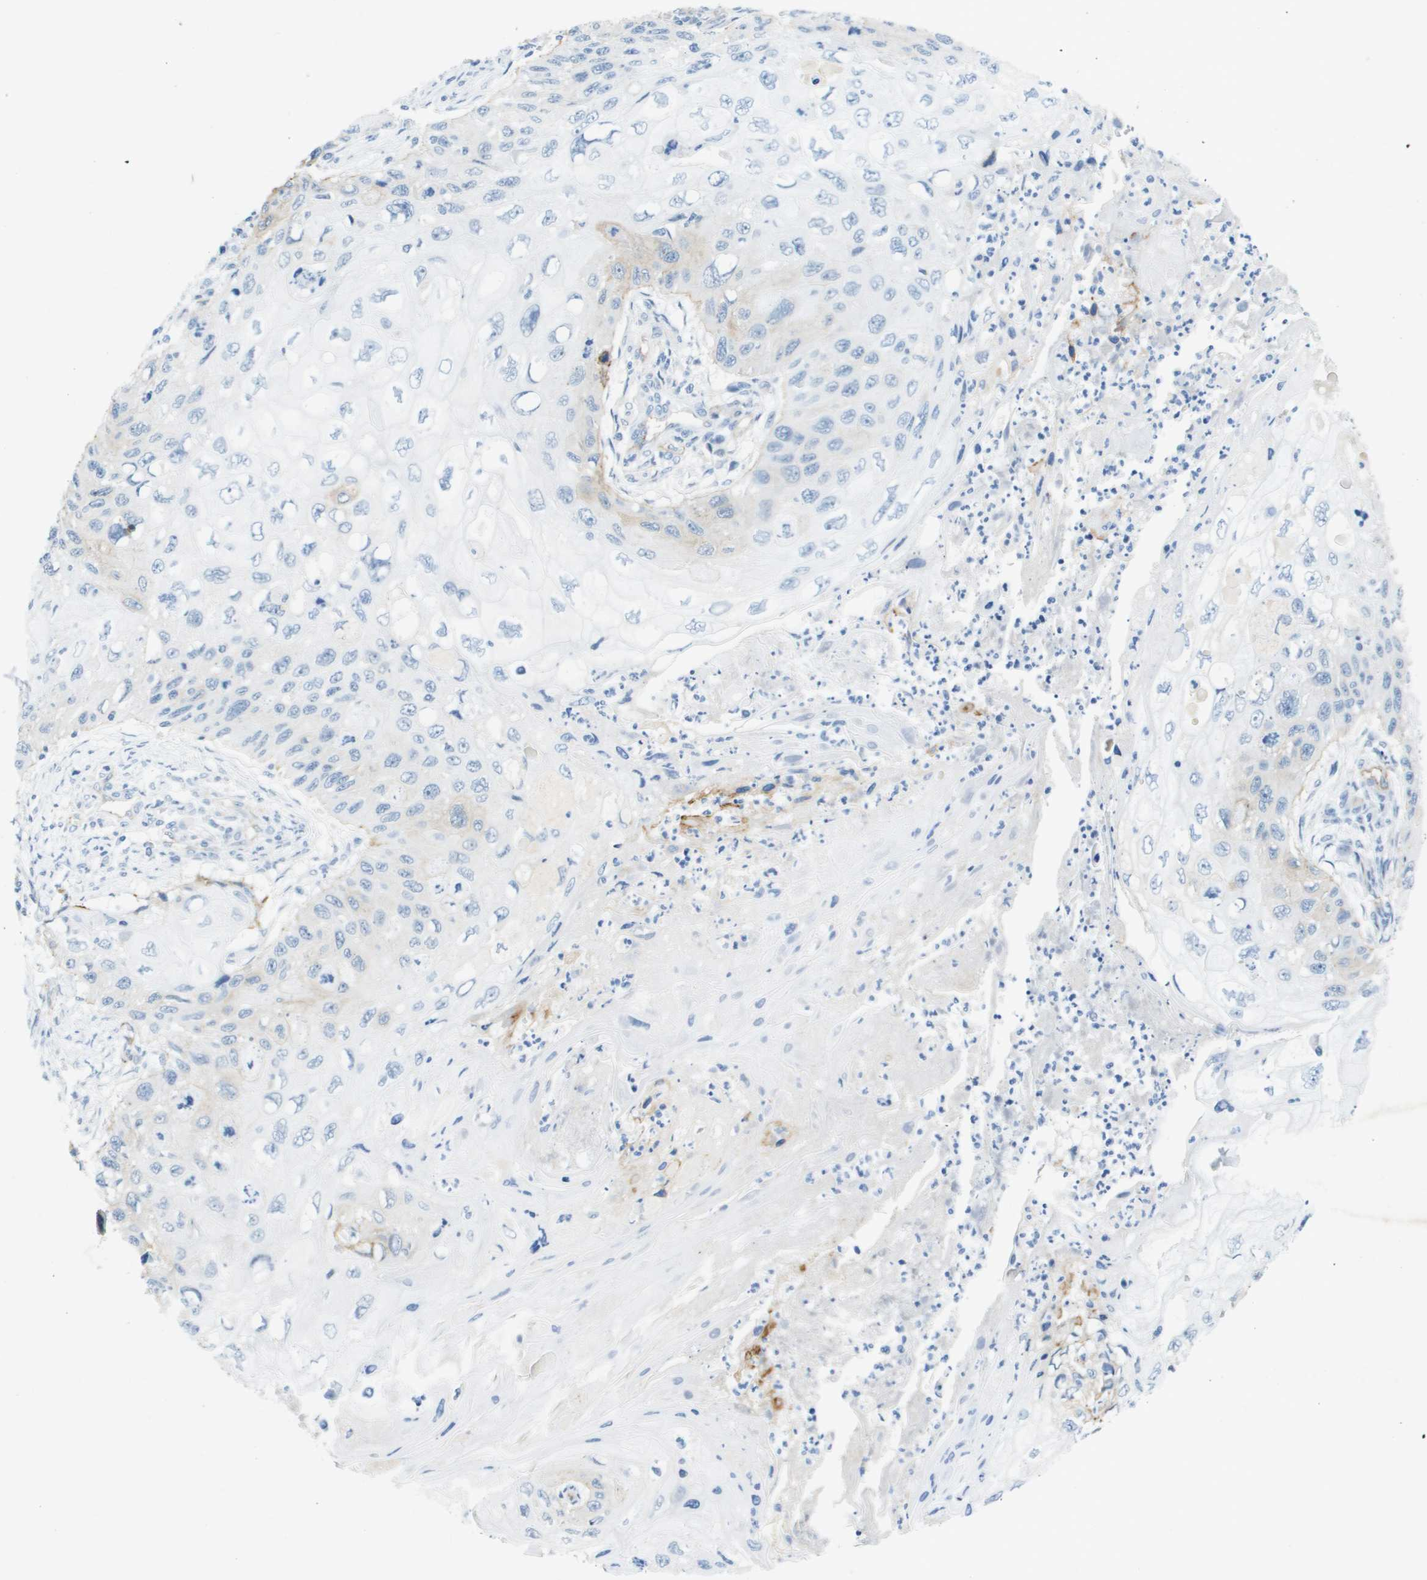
{"staining": {"intensity": "negative", "quantity": "none", "location": "none"}, "tissue": "cervical cancer", "cell_type": "Tumor cells", "image_type": "cancer", "snomed": [{"axis": "morphology", "description": "Squamous cell carcinoma, NOS"}, {"axis": "topography", "description": "Cervix"}], "caption": "Immunohistochemistry (IHC) image of cervical cancer (squamous cell carcinoma) stained for a protein (brown), which shows no expression in tumor cells.", "gene": "ITGA6", "patient": {"sex": "female", "age": 70}}